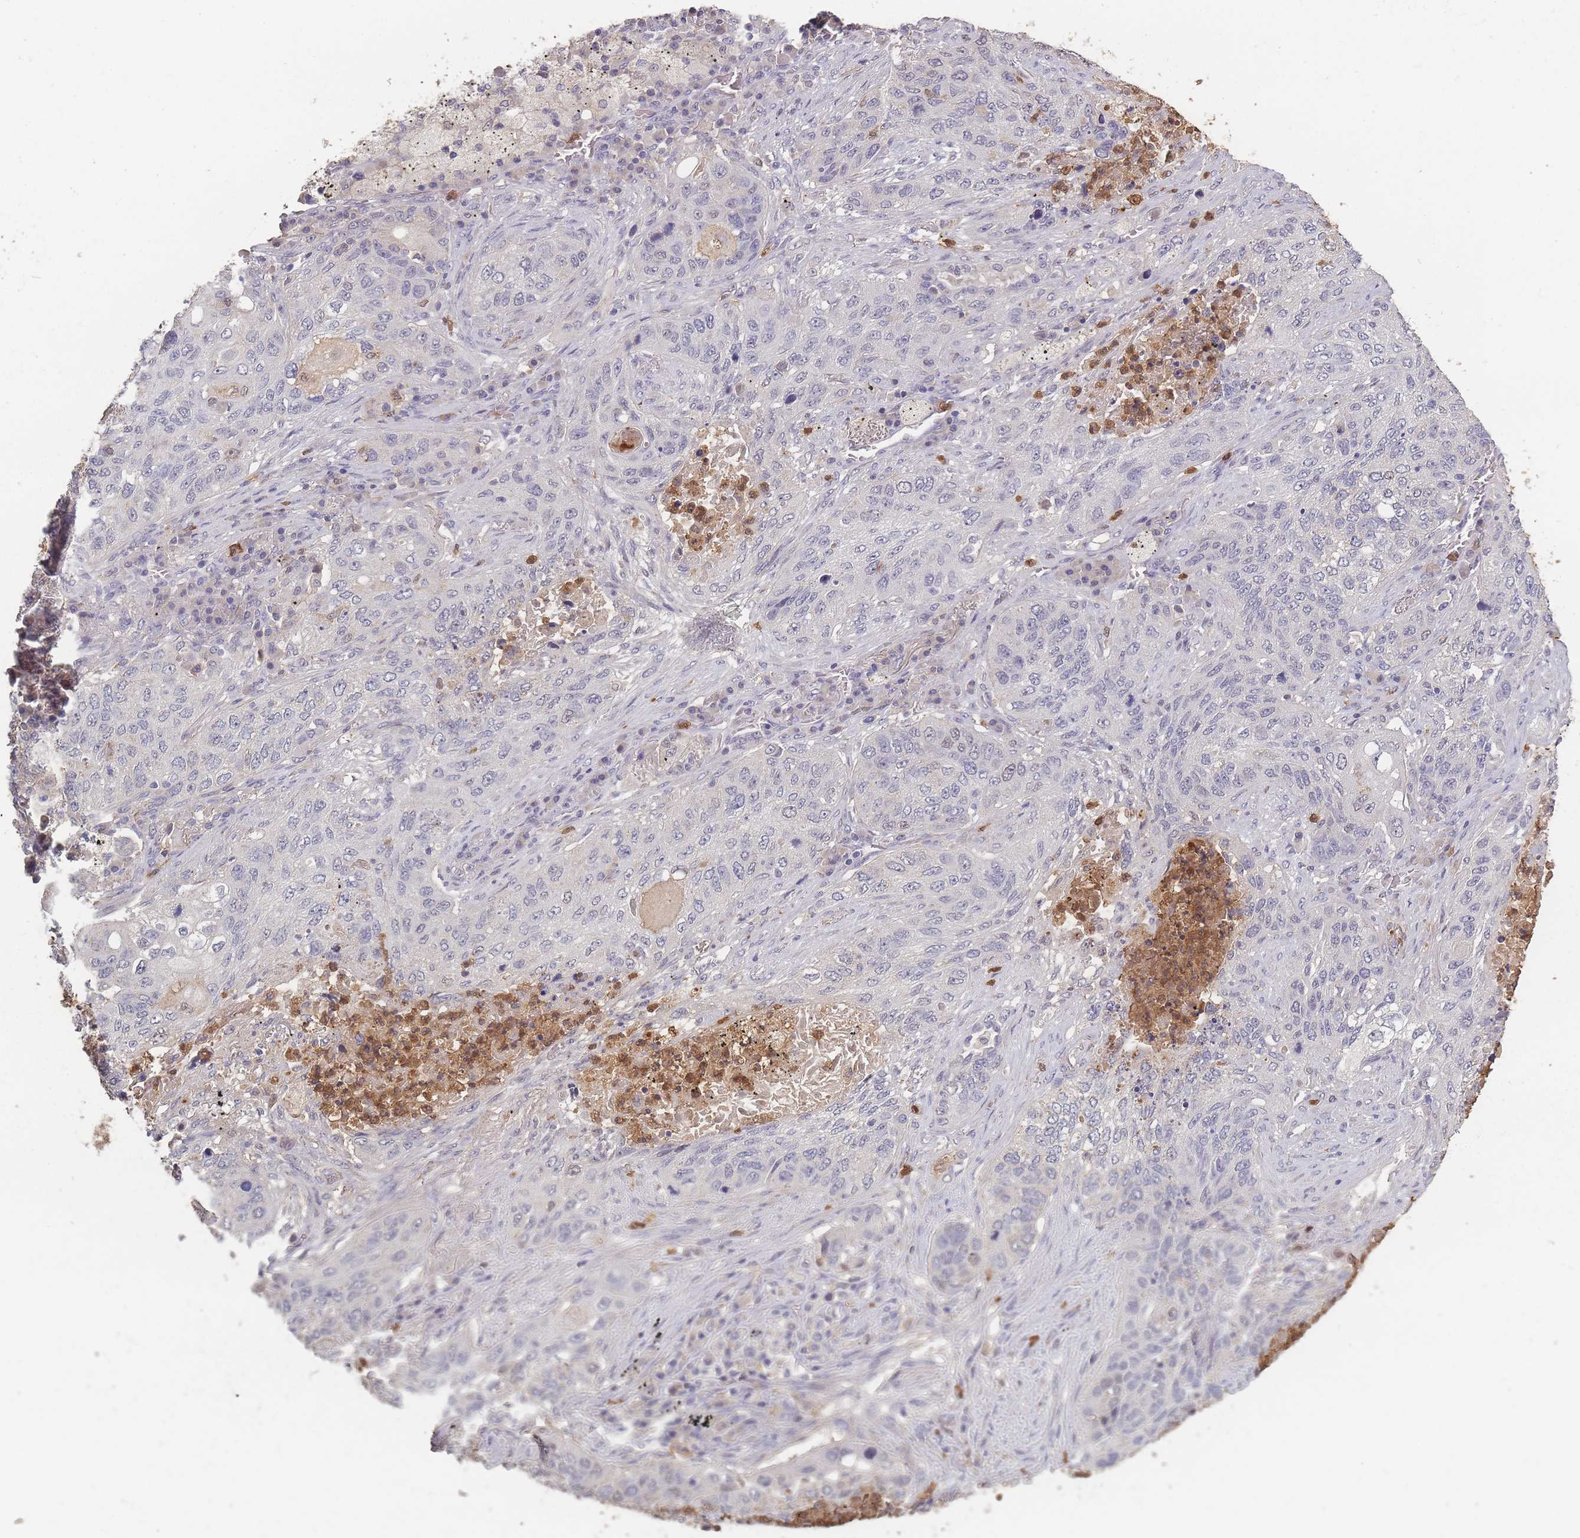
{"staining": {"intensity": "negative", "quantity": "none", "location": "none"}, "tissue": "lung cancer", "cell_type": "Tumor cells", "image_type": "cancer", "snomed": [{"axis": "morphology", "description": "Squamous cell carcinoma, NOS"}, {"axis": "topography", "description": "Lung"}], "caption": "Immunohistochemistry photomicrograph of neoplastic tissue: human squamous cell carcinoma (lung) stained with DAB (3,3'-diaminobenzidine) exhibits no significant protein expression in tumor cells.", "gene": "BST1", "patient": {"sex": "female", "age": 63}}